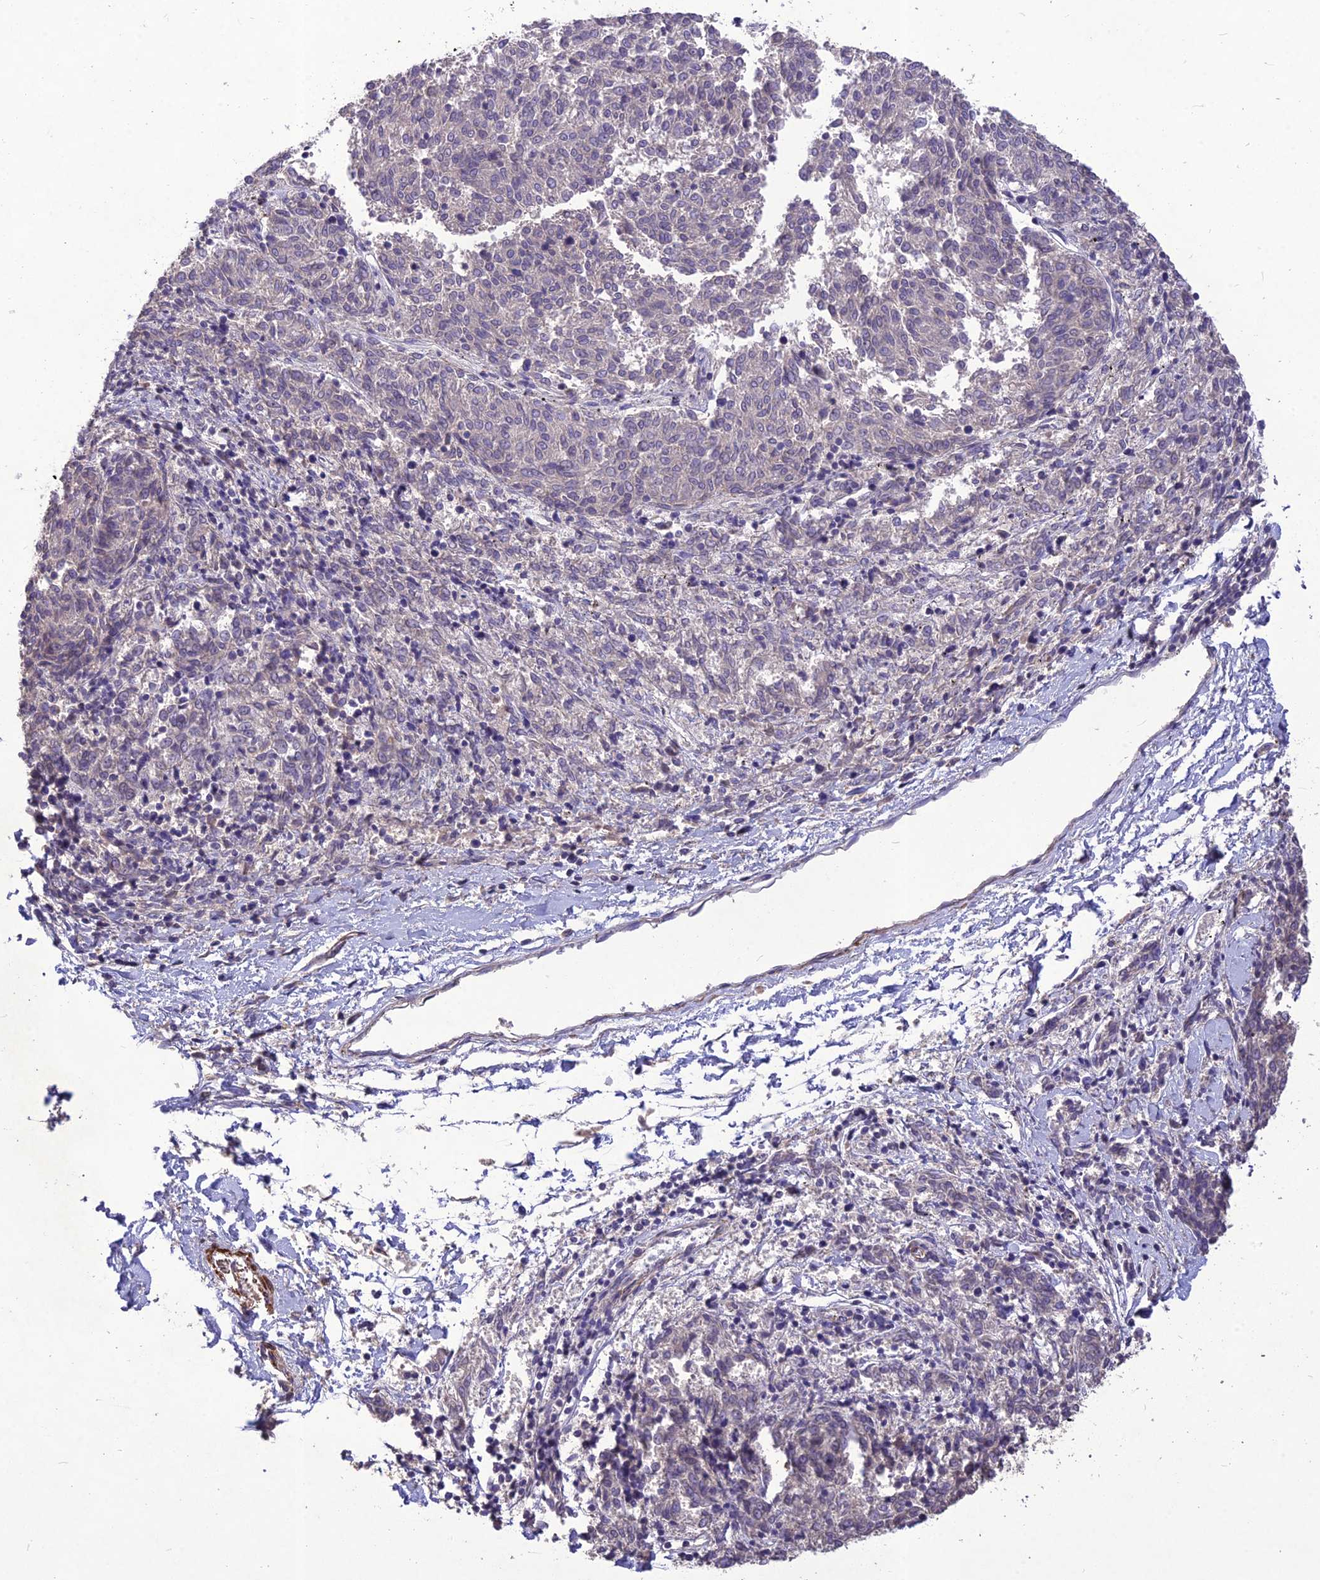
{"staining": {"intensity": "negative", "quantity": "none", "location": "none"}, "tissue": "melanoma", "cell_type": "Tumor cells", "image_type": "cancer", "snomed": [{"axis": "morphology", "description": "Malignant melanoma, NOS"}, {"axis": "topography", "description": "Skin"}], "caption": "The photomicrograph reveals no significant positivity in tumor cells of melanoma. The staining is performed using DAB (3,3'-diaminobenzidine) brown chromogen with nuclei counter-stained in using hematoxylin.", "gene": "CLUH", "patient": {"sex": "female", "age": 72}}